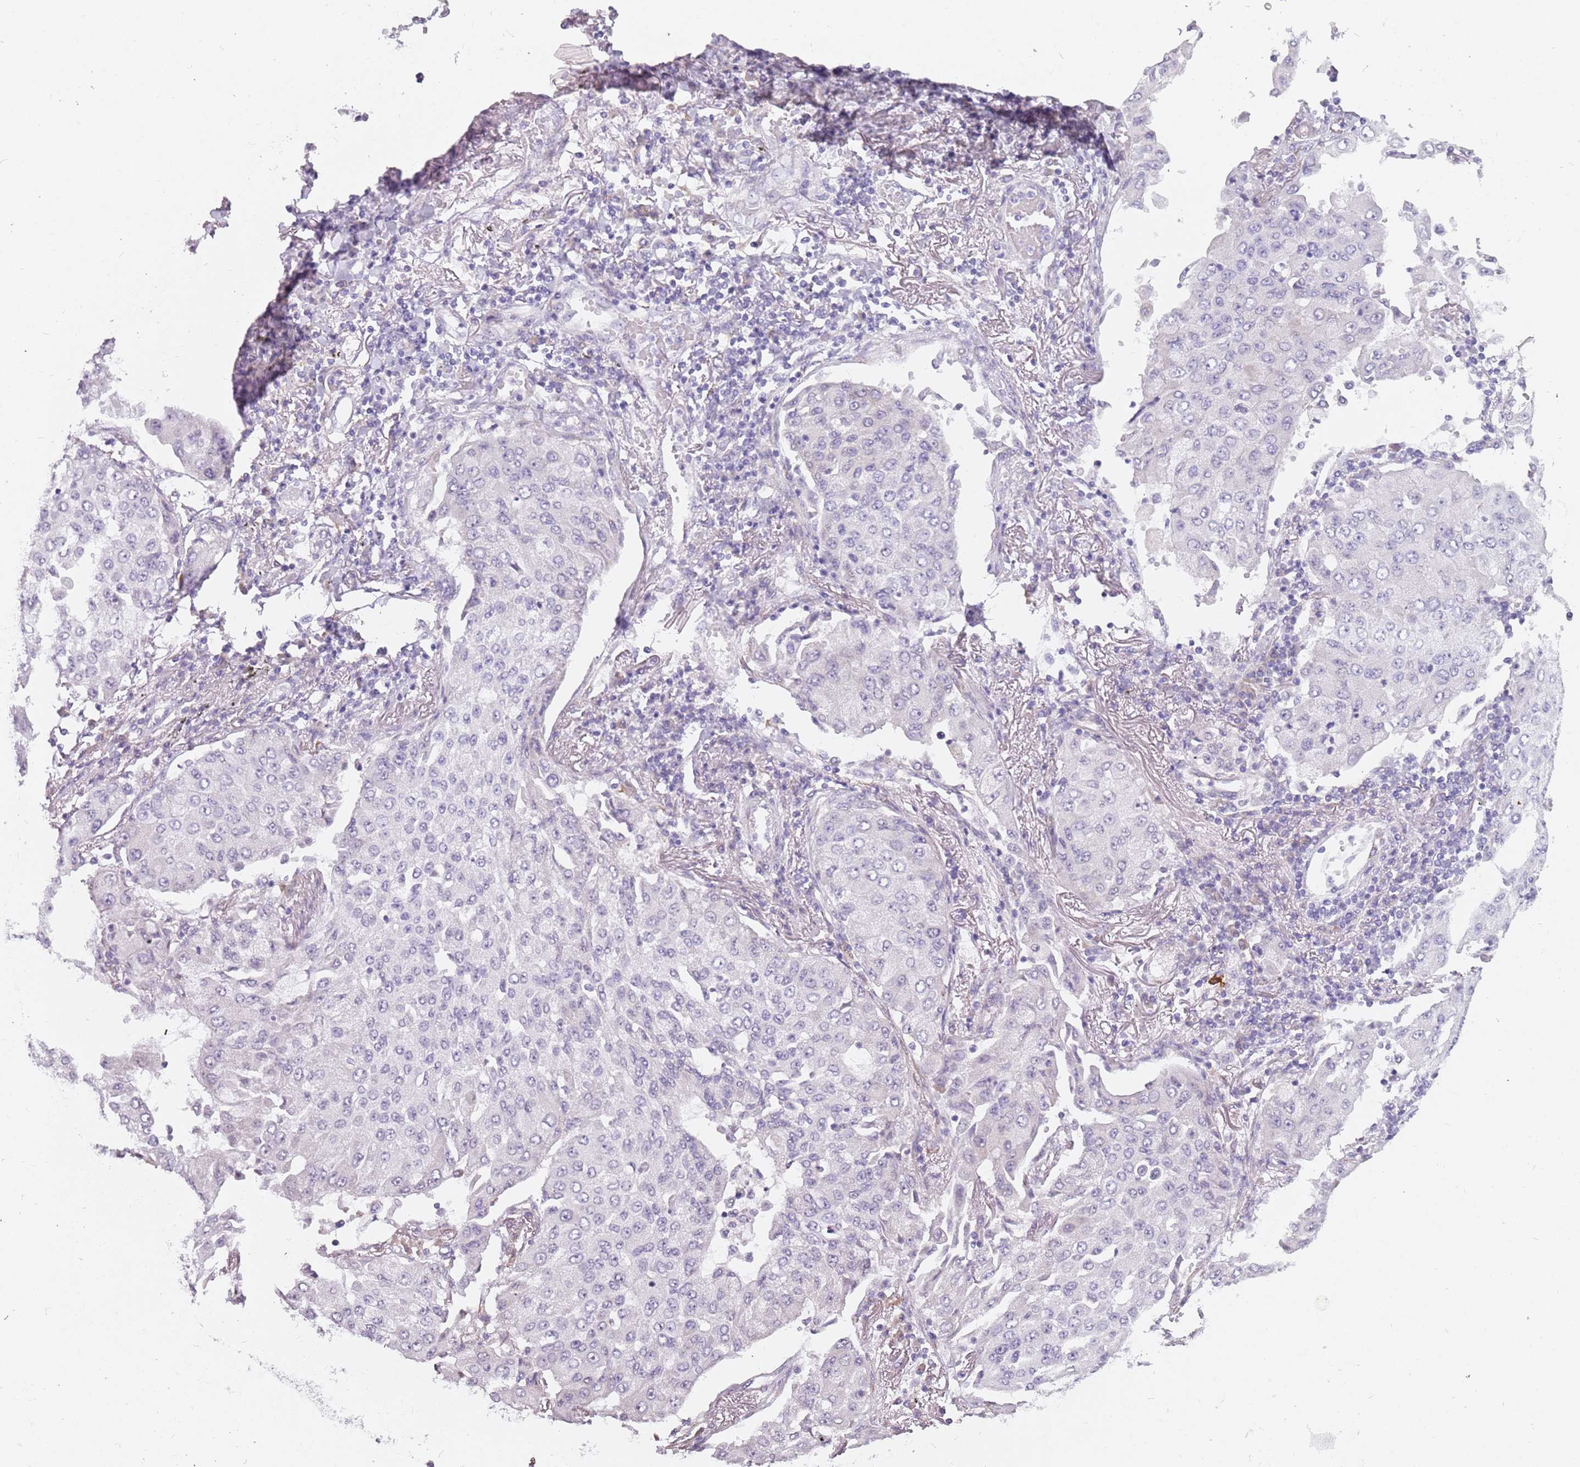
{"staining": {"intensity": "negative", "quantity": "none", "location": "none"}, "tissue": "lung cancer", "cell_type": "Tumor cells", "image_type": "cancer", "snomed": [{"axis": "morphology", "description": "Squamous cell carcinoma, NOS"}, {"axis": "topography", "description": "Lung"}], "caption": "Photomicrograph shows no significant protein staining in tumor cells of lung cancer (squamous cell carcinoma).", "gene": "DDX4", "patient": {"sex": "male", "age": 74}}